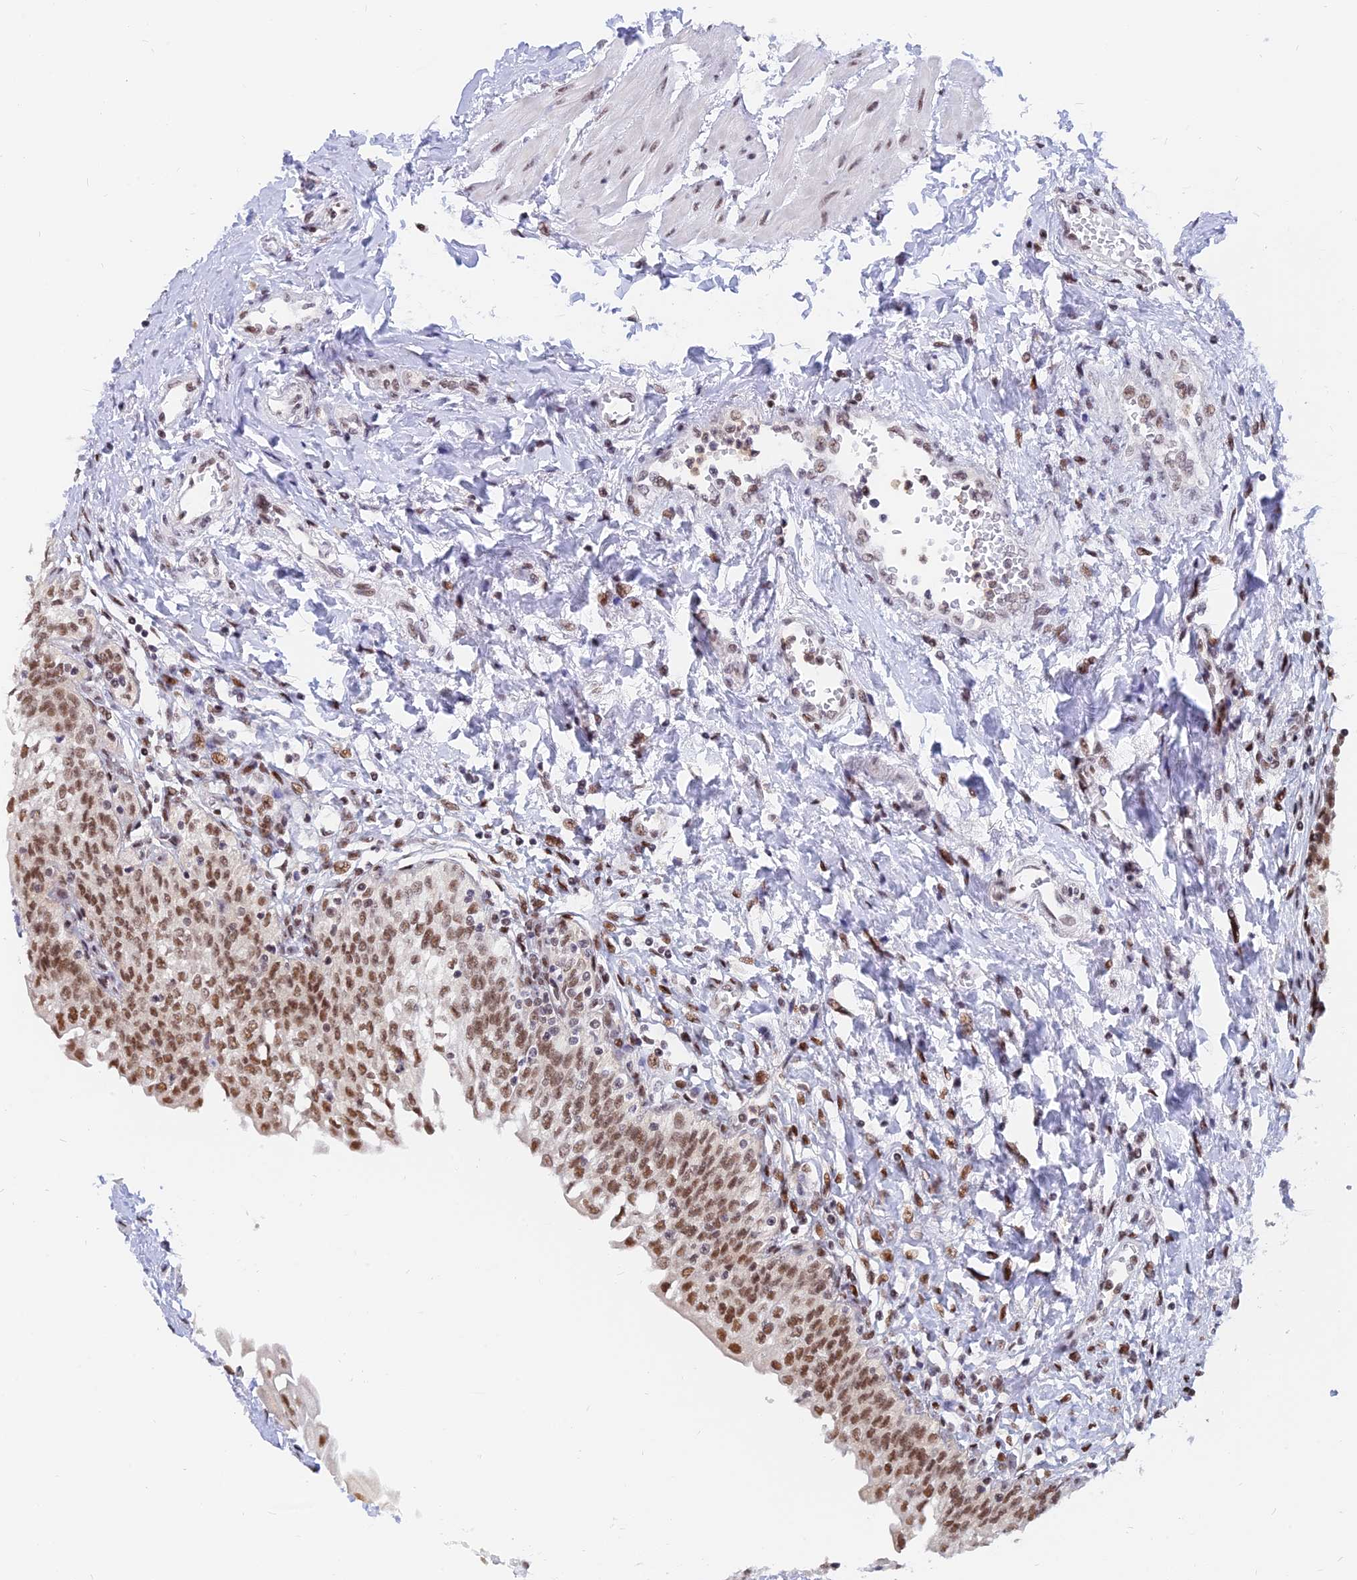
{"staining": {"intensity": "moderate", "quantity": ">75%", "location": "nuclear"}, "tissue": "urinary bladder", "cell_type": "Urothelial cells", "image_type": "normal", "snomed": [{"axis": "morphology", "description": "Normal tissue, NOS"}, {"axis": "topography", "description": "Urinary bladder"}], "caption": "Moderate nuclear staining for a protein is seen in approximately >75% of urothelial cells of benign urinary bladder using immunohistochemistry.", "gene": "DPY30", "patient": {"sex": "male", "age": 55}}